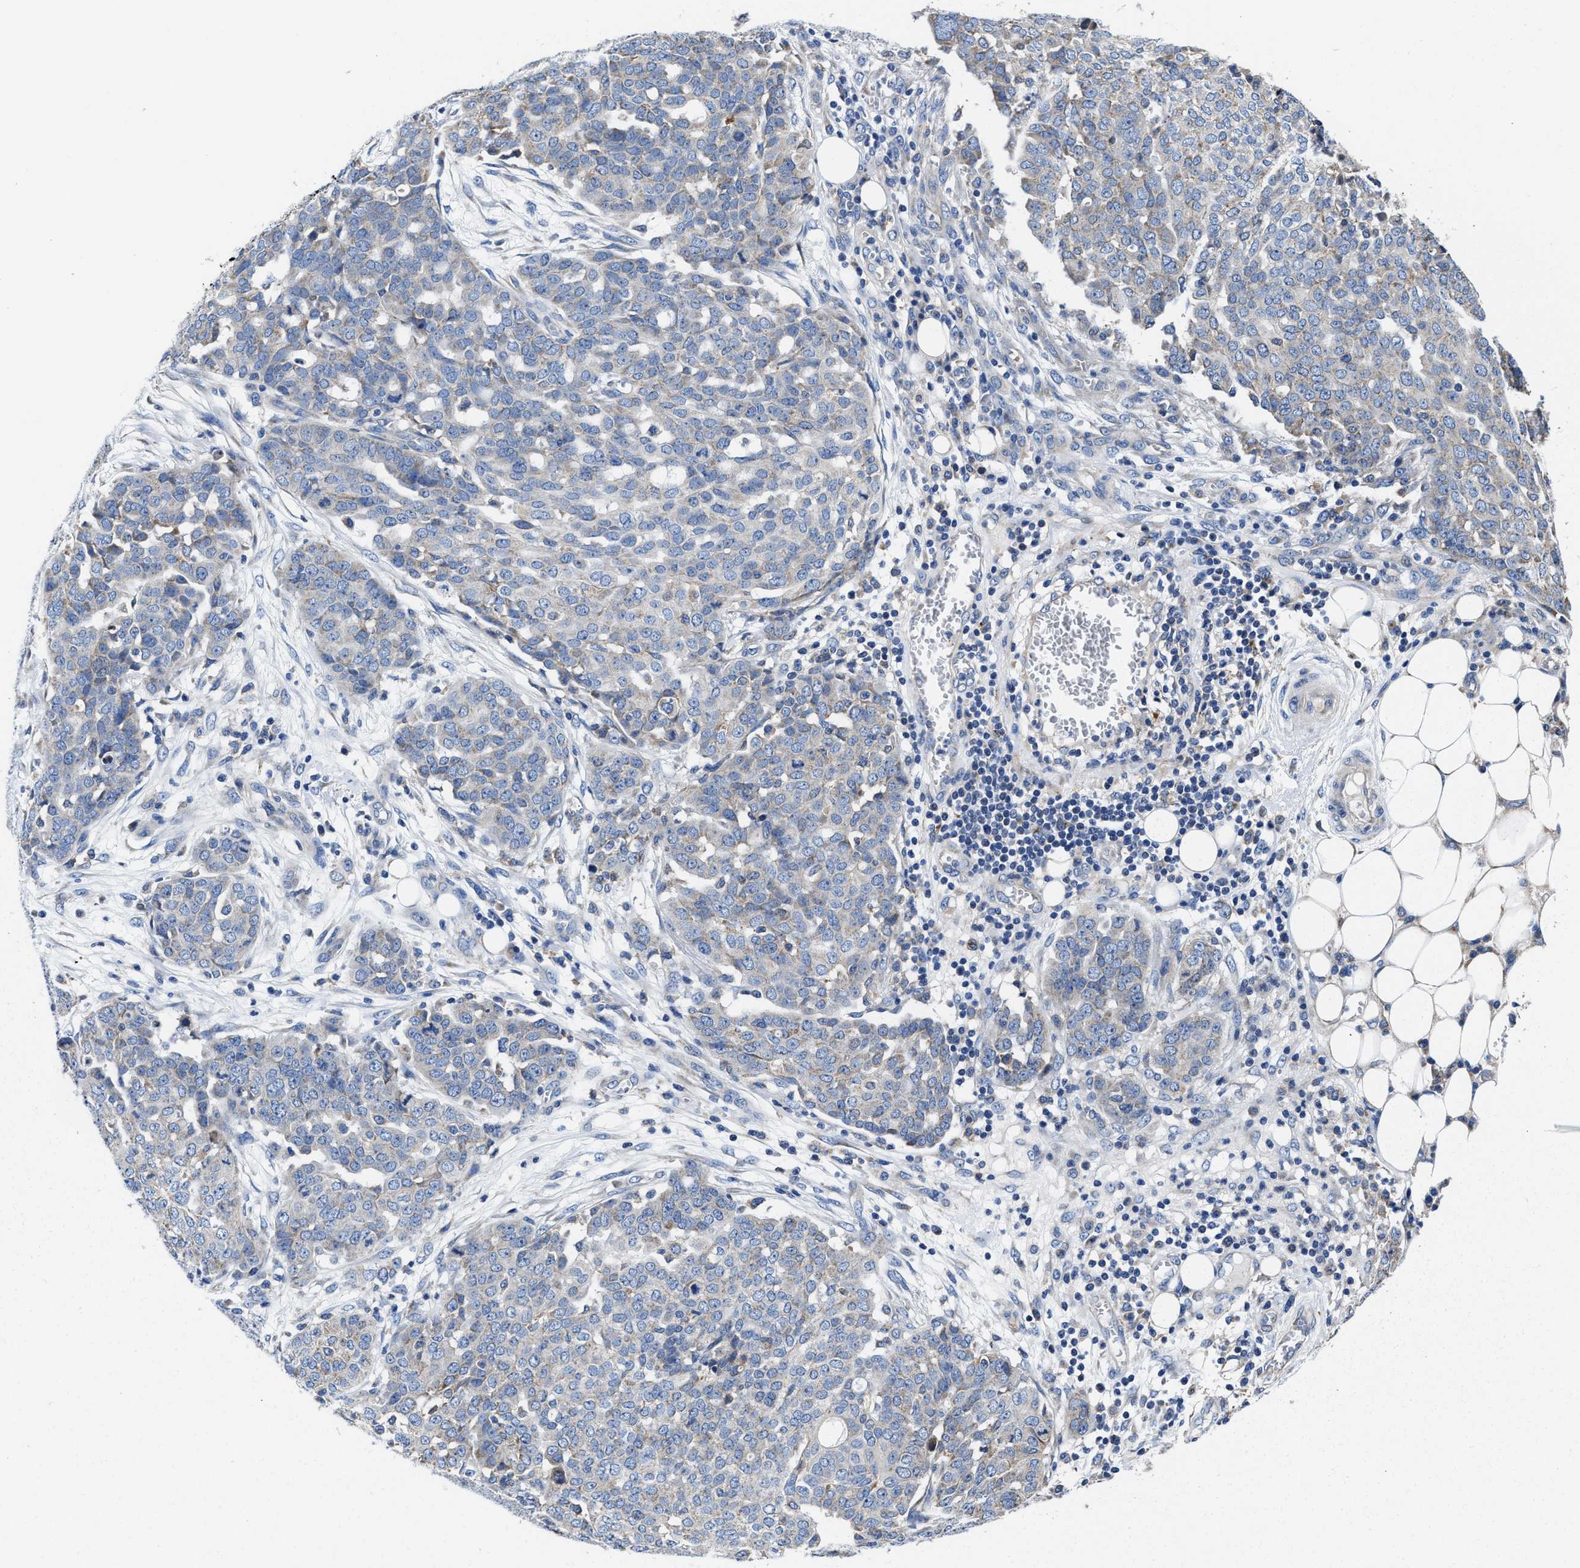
{"staining": {"intensity": "weak", "quantity": "<25%", "location": "cytoplasmic/membranous"}, "tissue": "ovarian cancer", "cell_type": "Tumor cells", "image_type": "cancer", "snomed": [{"axis": "morphology", "description": "Cystadenocarcinoma, serous, NOS"}, {"axis": "topography", "description": "Soft tissue"}, {"axis": "topography", "description": "Ovary"}], "caption": "Tumor cells show no significant protein expression in ovarian cancer (serous cystadenocarcinoma). (DAB (3,3'-diaminobenzidine) immunohistochemistry visualized using brightfield microscopy, high magnification).", "gene": "TMEM30A", "patient": {"sex": "female", "age": 57}}